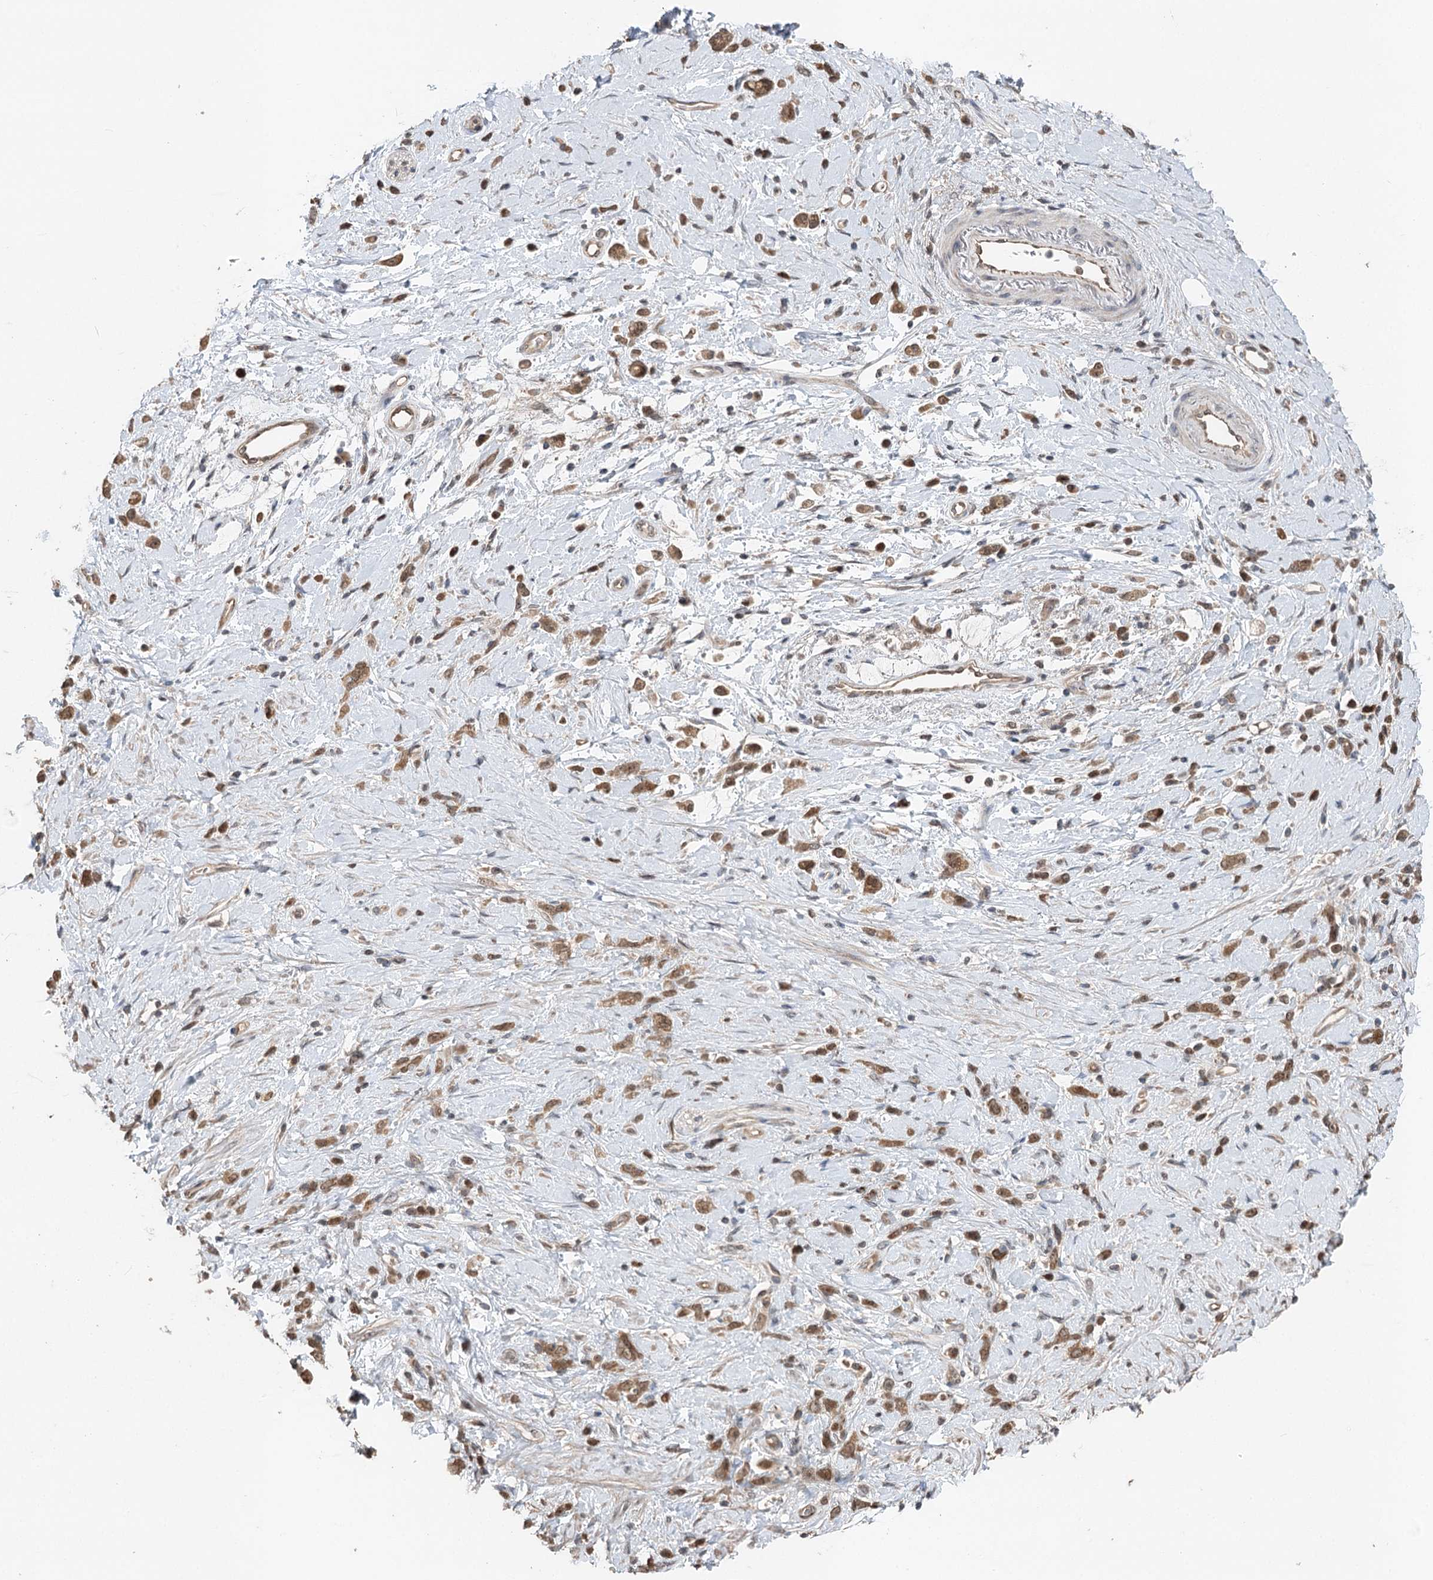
{"staining": {"intensity": "moderate", "quantity": ">75%", "location": "cytoplasmic/membranous,nuclear"}, "tissue": "stomach cancer", "cell_type": "Tumor cells", "image_type": "cancer", "snomed": [{"axis": "morphology", "description": "Adenocarcinoma, NOS"}, {"axis": "topography", "description": "Stomach"}], "caption": "Stomach adenocarcinoma was stained to show a protein in brown. There is medium levels of moderate cytoplasmic/membranous and nuclear staining in about >75% of tumor cells.", "gene": "NOPCHAP1", "patient": {"sex": "female", "age": 60}}